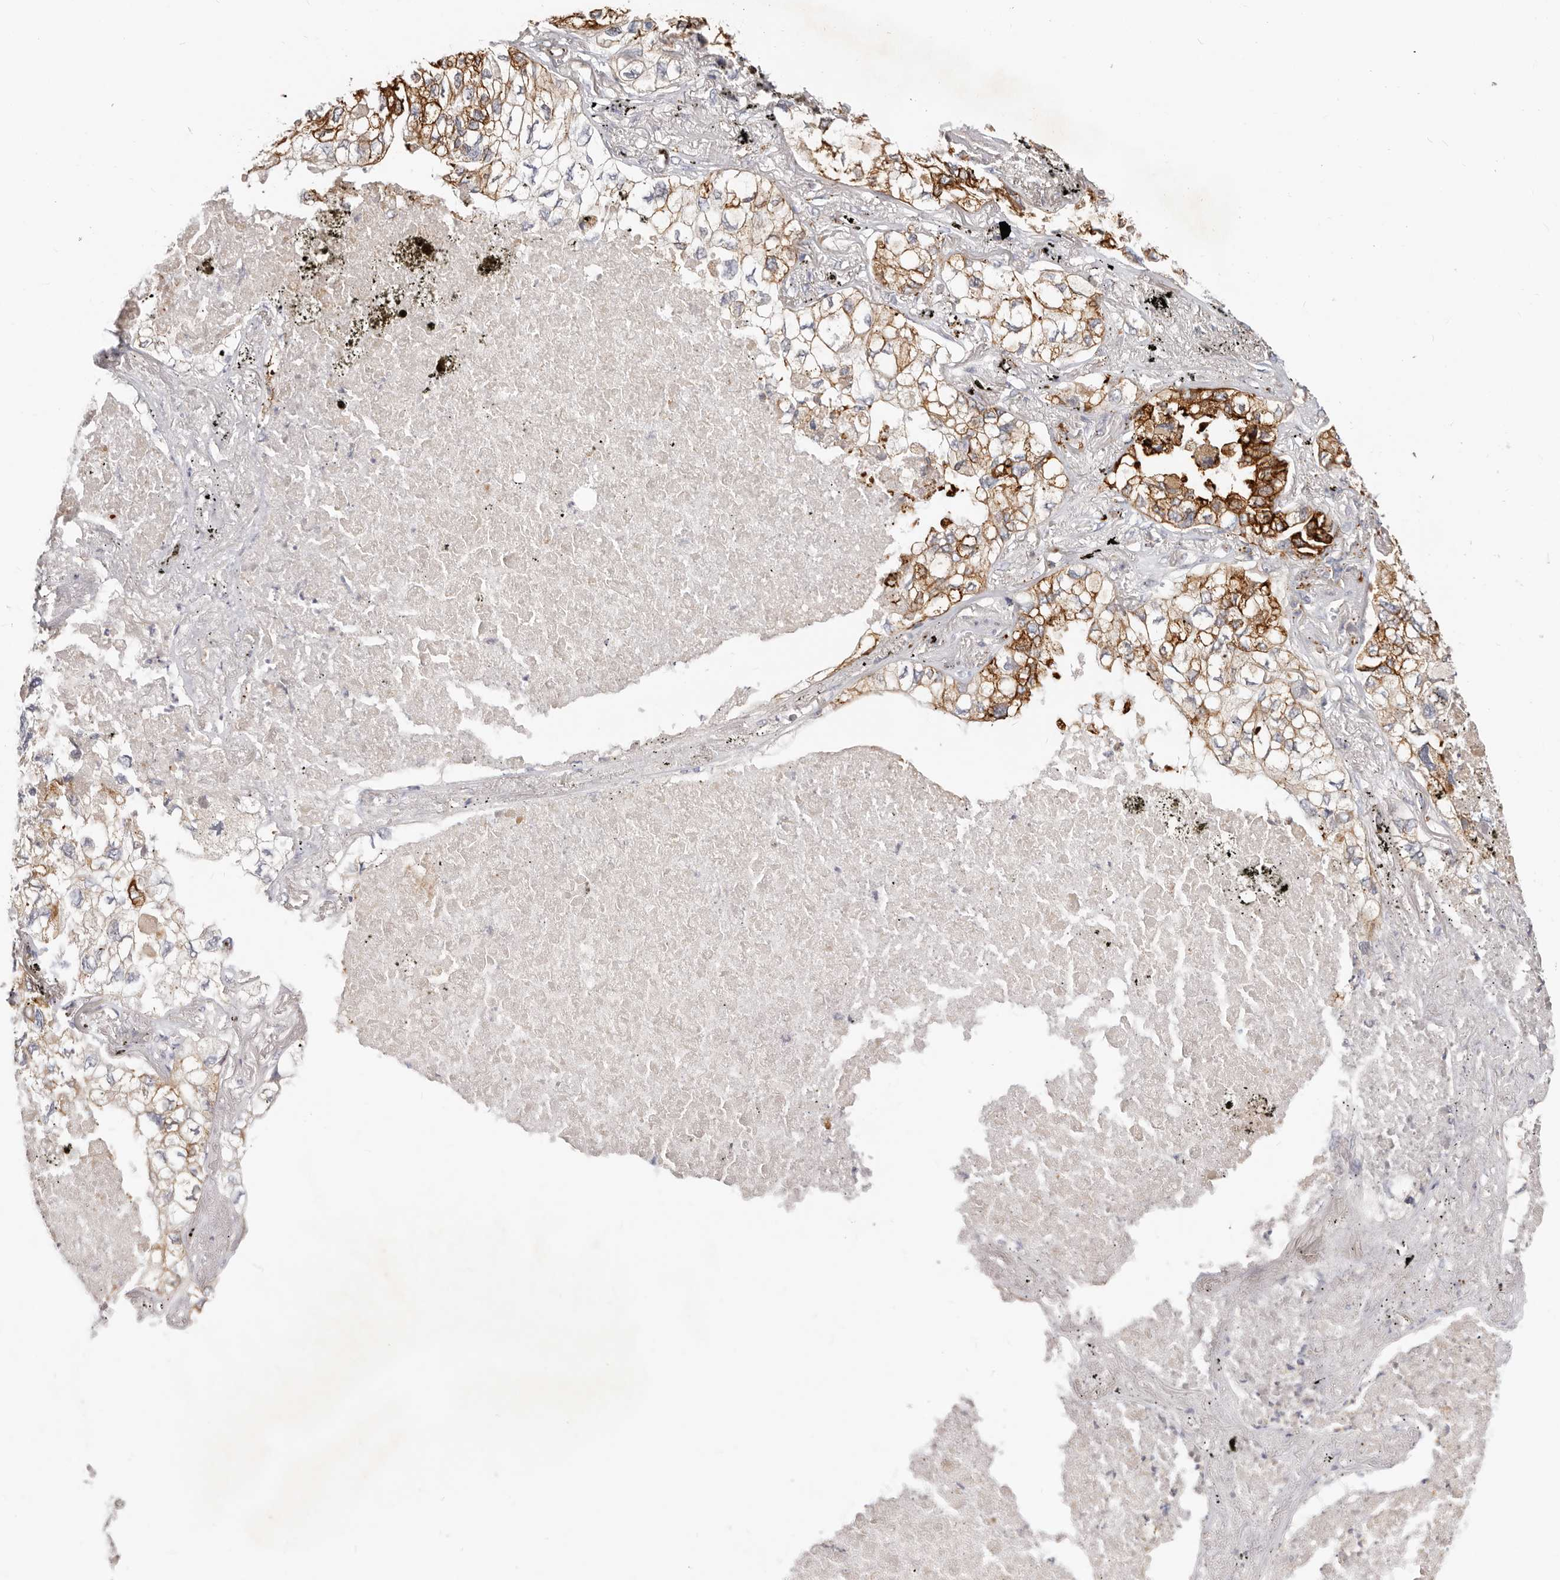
{"staining": {"intensity": "moderate", "quantity": ">75%", "location": "cytoplasmic/membranous"}, "tissue": "lung cancer", "cell_type": "Tumor cells", "image_type": "cancer", "snomed": [{"axis": "morphology", "description": "Adenocarcinoma, NOS"}, {"axis": "topography", "description": "Lung"}], "caption": "Protein expression analysis of lung cancer (adenocarcinoma) exhibits moderate cytoplasmic/membranous staining in approximately >75% of tumor cells.", "gene": "TFB2M", "patient": {"sex": "male", "age": 65}}